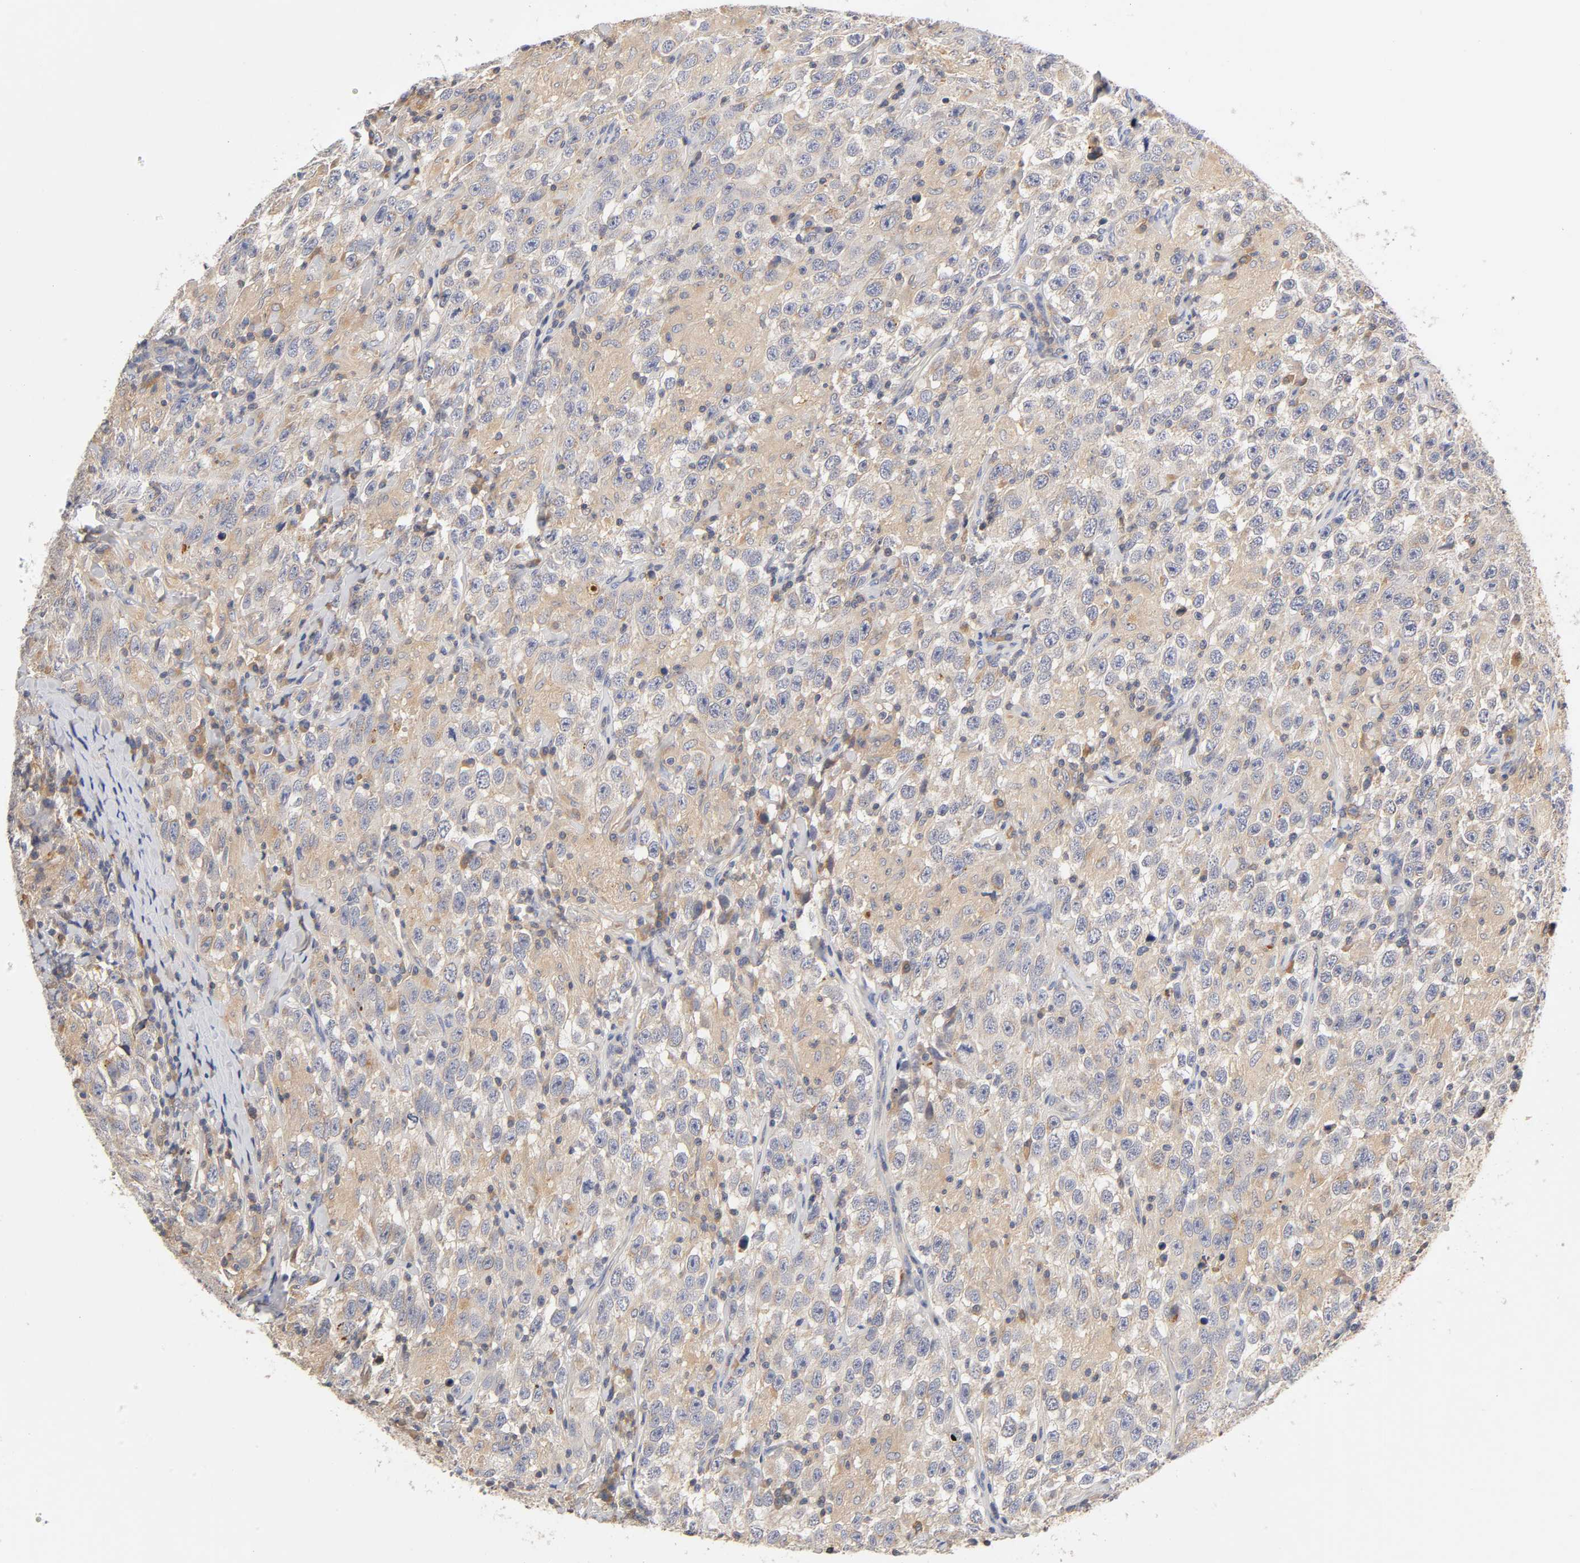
{"staining": {"intensity": "weak", "quantity": "25%-75%", "location": "cytoplasmic/membranous"}, "tissue": "testis cancer", "cell_type": "Tumor cells", "image_type": "cancer", "snomed": [{"axis": "morphology", "description": "Seminoma, NOS"}, {"axis": "topography", "description": "Testis"}], "caption": "IHC micrograph of neoplastic tissue: testis seminoma stained using IHC displays low levels of weak protein expression localized specifically in the cytoplasmic/membranous of tumor cells, appearing as a cytoplasmic/membranous brown color.", "gene": "RHOA", "patient": {"sex": "male", "age": 41}}